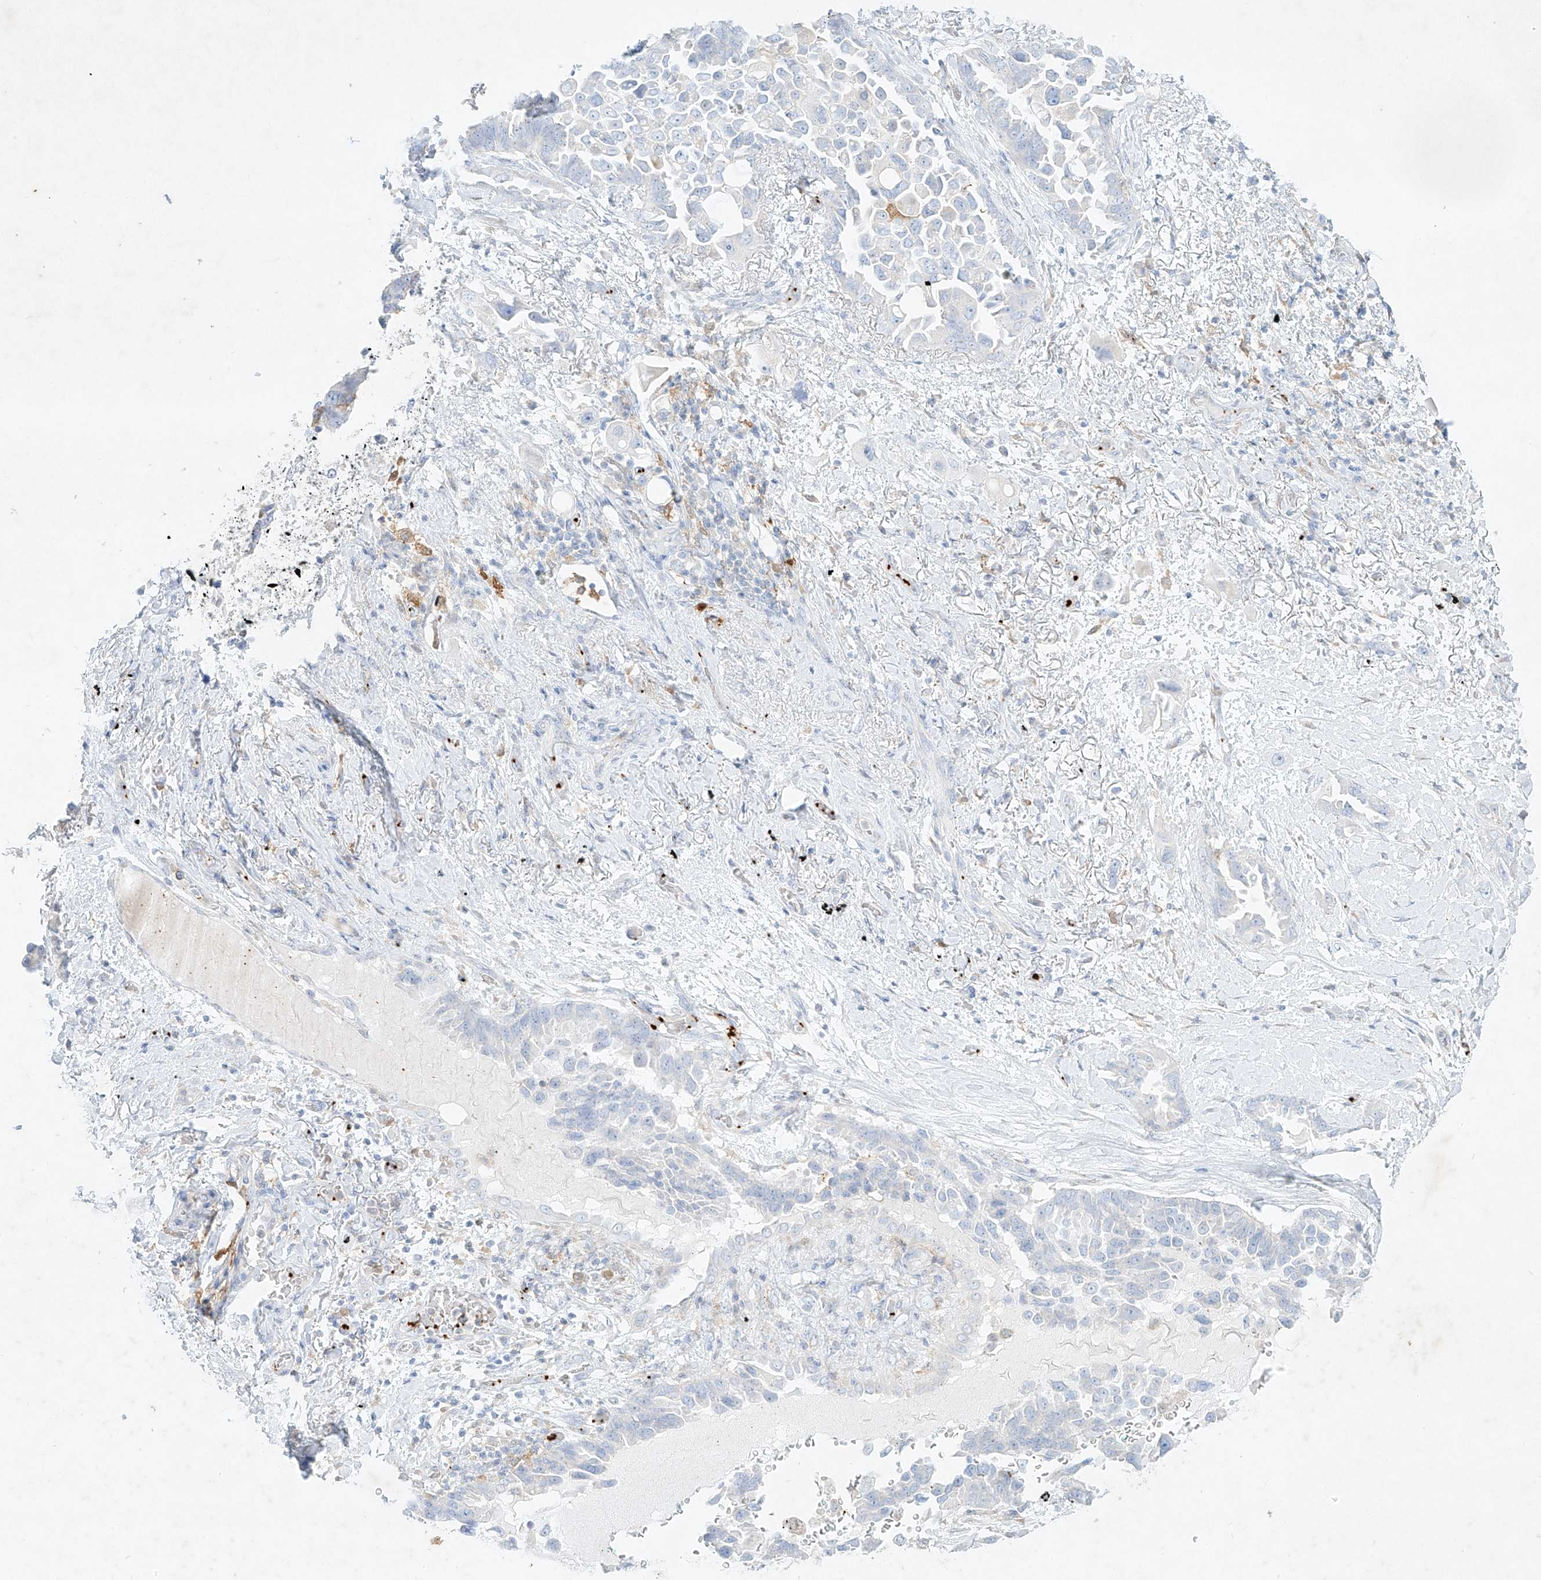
{"staining": {"intensity": "negative", "quantity": "none", "location": "none"}, "tissue": "lung cancer", "cell_type": "Tumor cells", "image_type": "cancer", "snomed": [{"axis": "morphology", "description": "Adenocarcinoma, NOS"}, {"axis": "topography", "description": "Lung"}], "caption": "Immunohistochemical staining of human lung cancer (adenocarcinoma) exhibits no significant positivity in tumor cells.", "gene": "PLEK", "patient": {"sex": "female", "age": 67}}